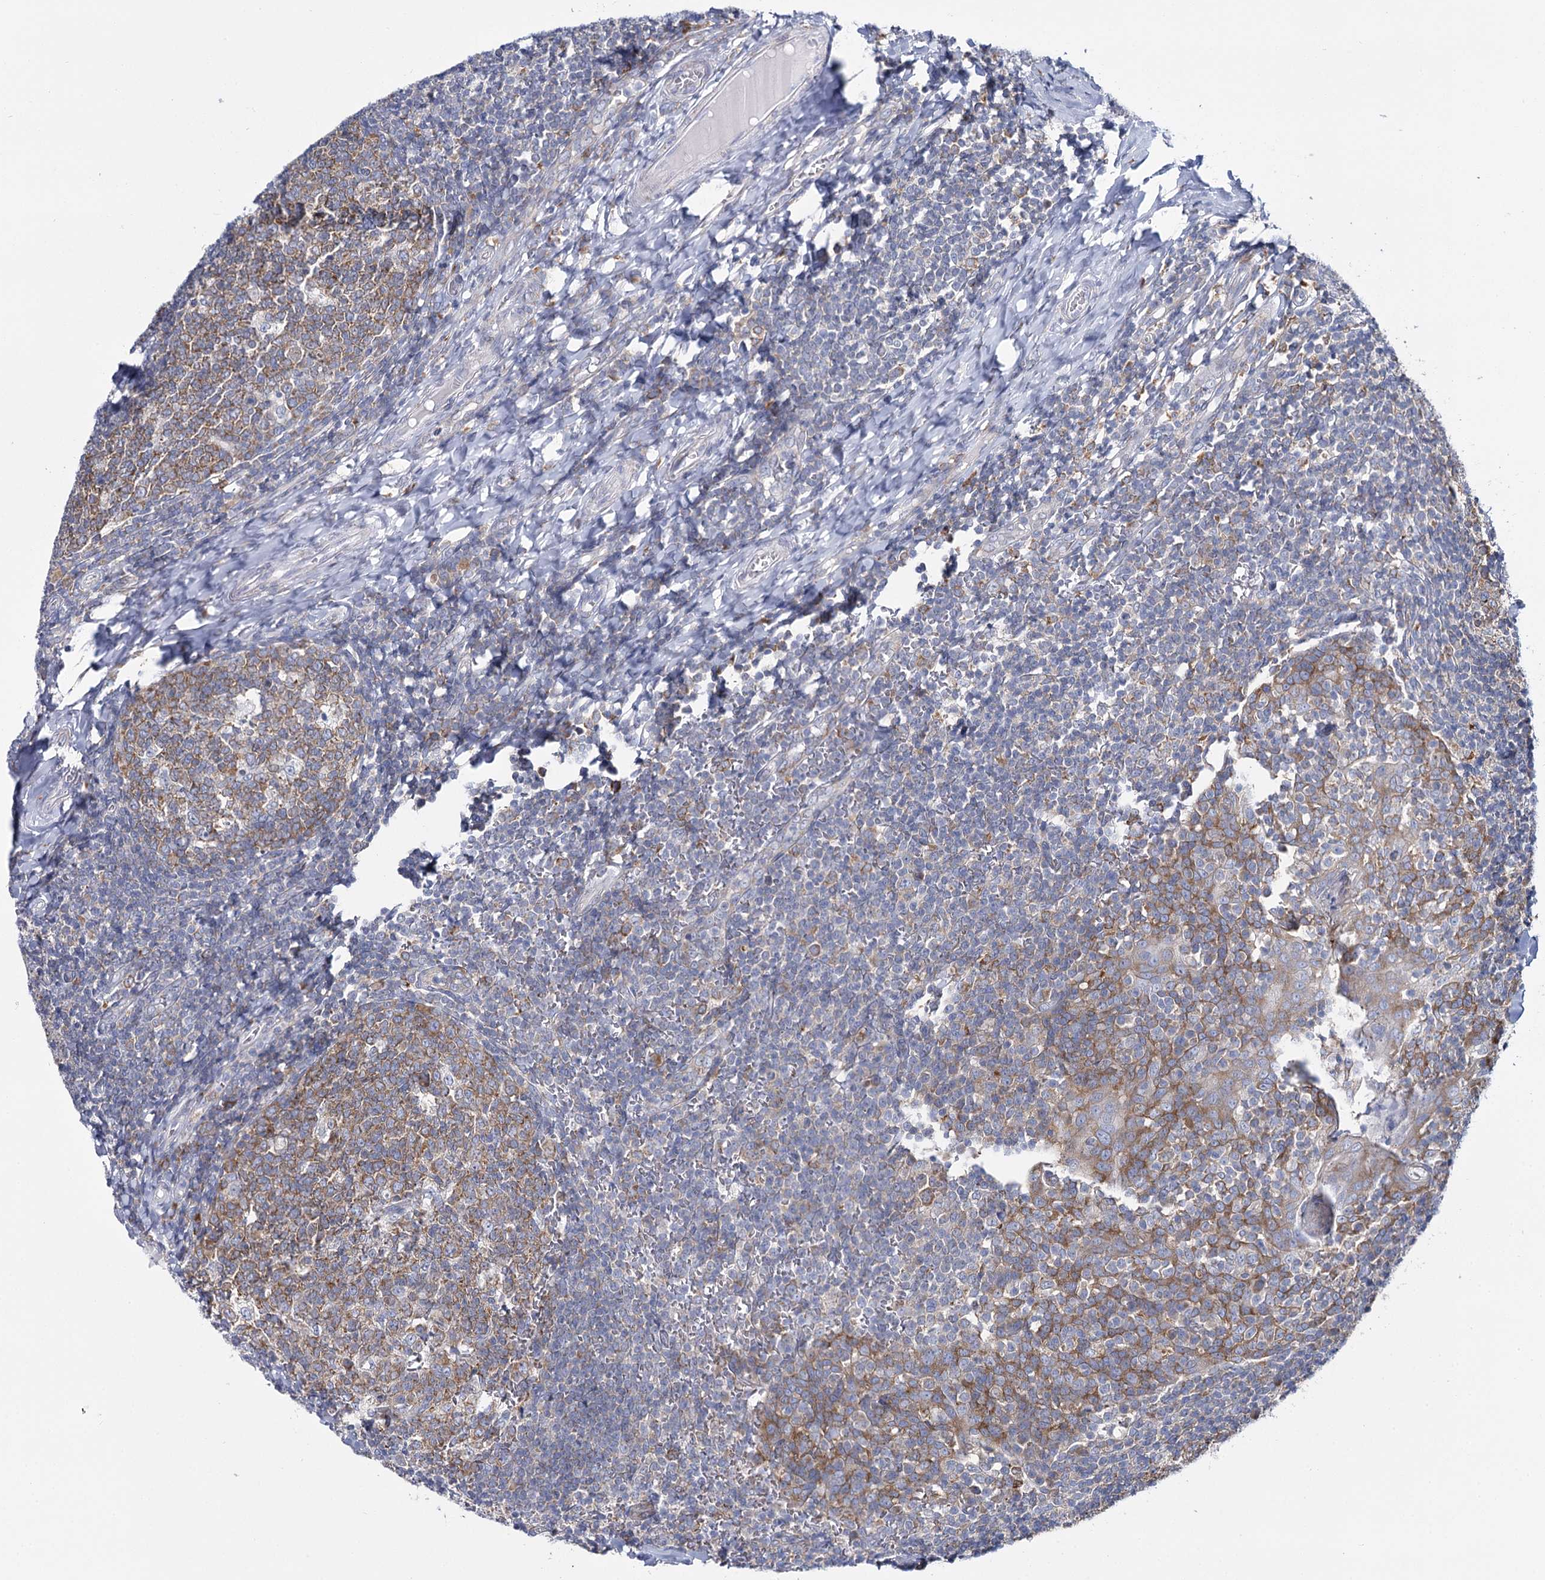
{"staining": {"intensity": "moderate", "quantity": ">75%", "location": "cytoplasmic/membranous"}, "tissue": "tonsil", "cell_type": "Germinal center cells", "image_type": "normal", "snomed": [{"axis": "morphology", "description": "Normal tissue, NOS"}, {"axis": "topography", "description": "Tonsil"}], "caption": "Protein expression analysis of benign human tonsil reveals moderate cytoplasmic/membranous positivity in approximately >75% of germinal center cells. (brown staining indicates protein expression, while blue staining denotes nuclei).", "gene": "THUMPD3", "patient": {"sex": "female", "age": 19}}